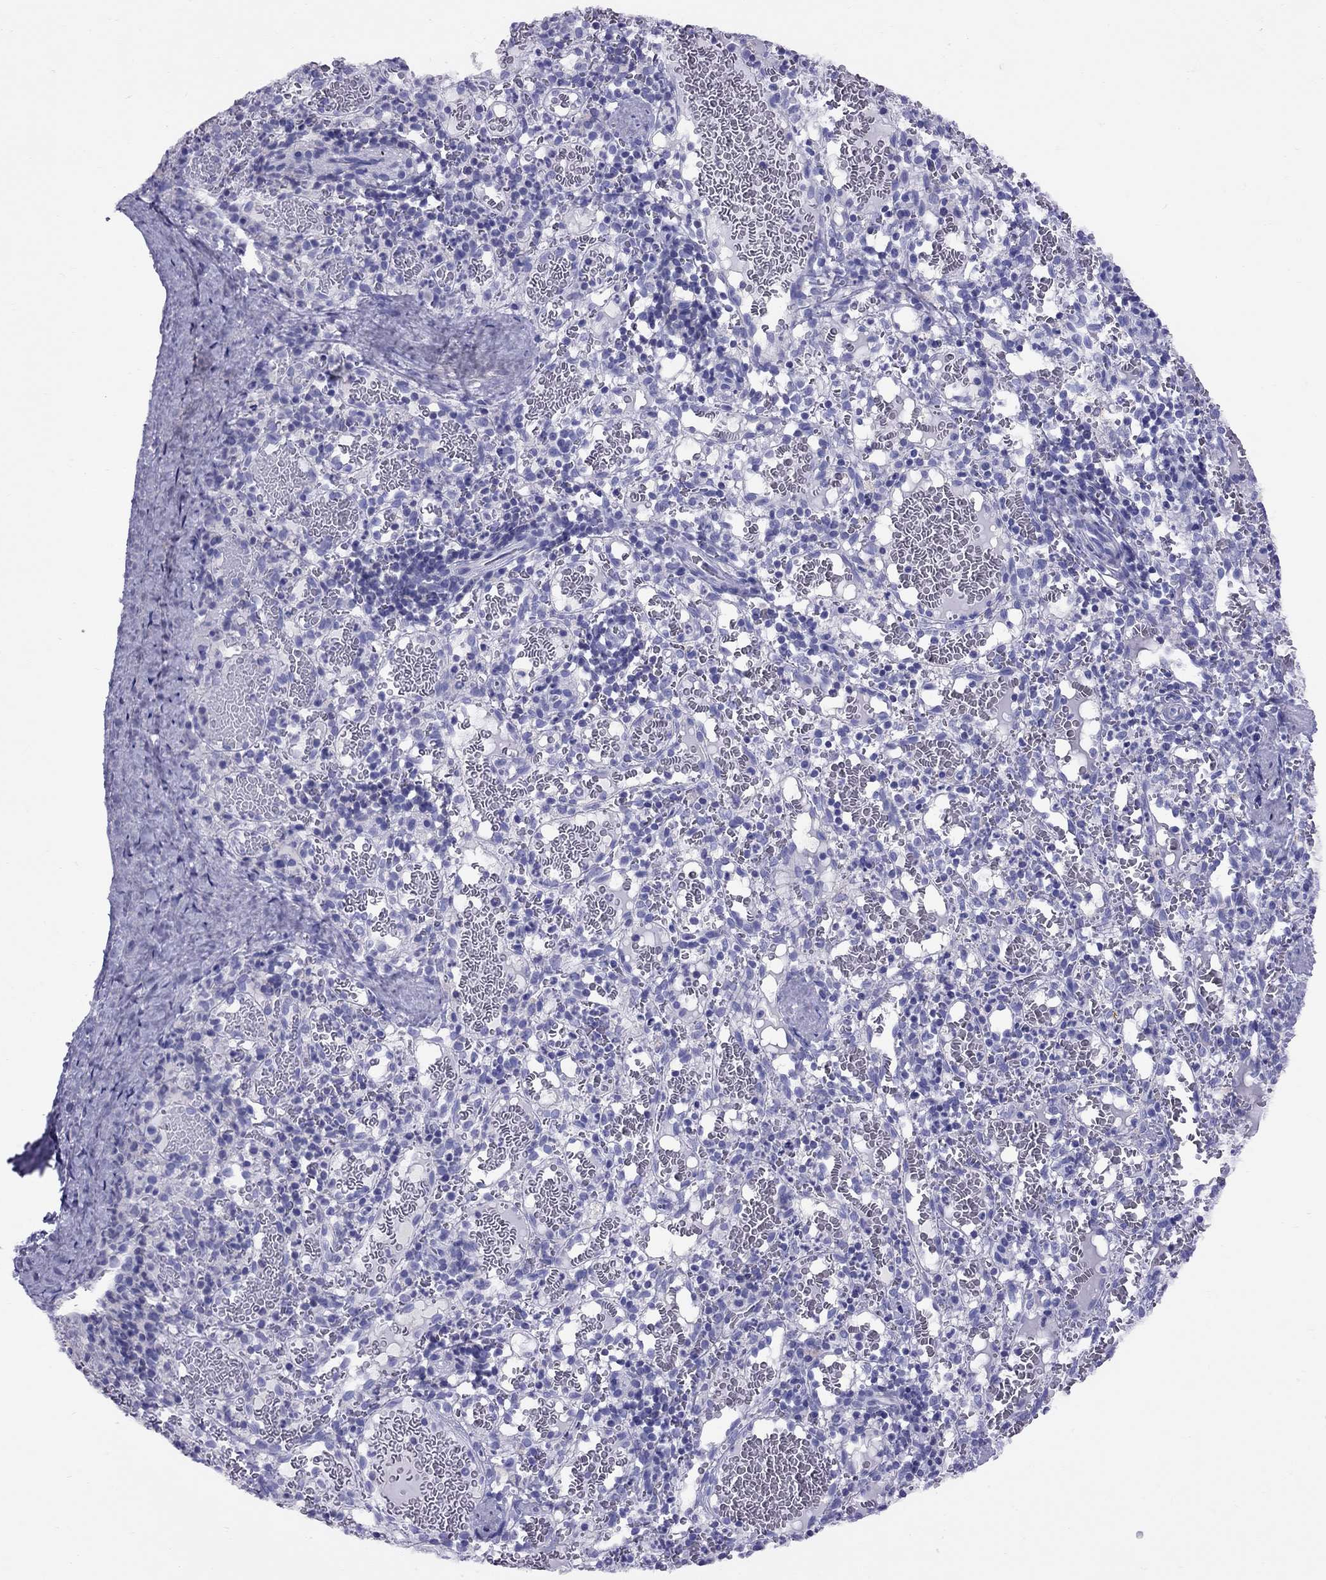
{"staining": {"intensity": "negative", "quantity": "none", "location": "none"}, "tissue": "spleen", "cell_type": "Cells in red pulp", "image_type": "normal", "snomed": [{"axis": "morphology", "description": "Normal tissue, NOS"}, {"axis": "topography", "description": "Spleen"}], "caption": "This is a photomicrograph of immunohistochemistry staining of normal spleen, which shows no expression in cells in red pulp.", "gene": "AVPR1B", "patient": {"sex": "male", "age": 11}}